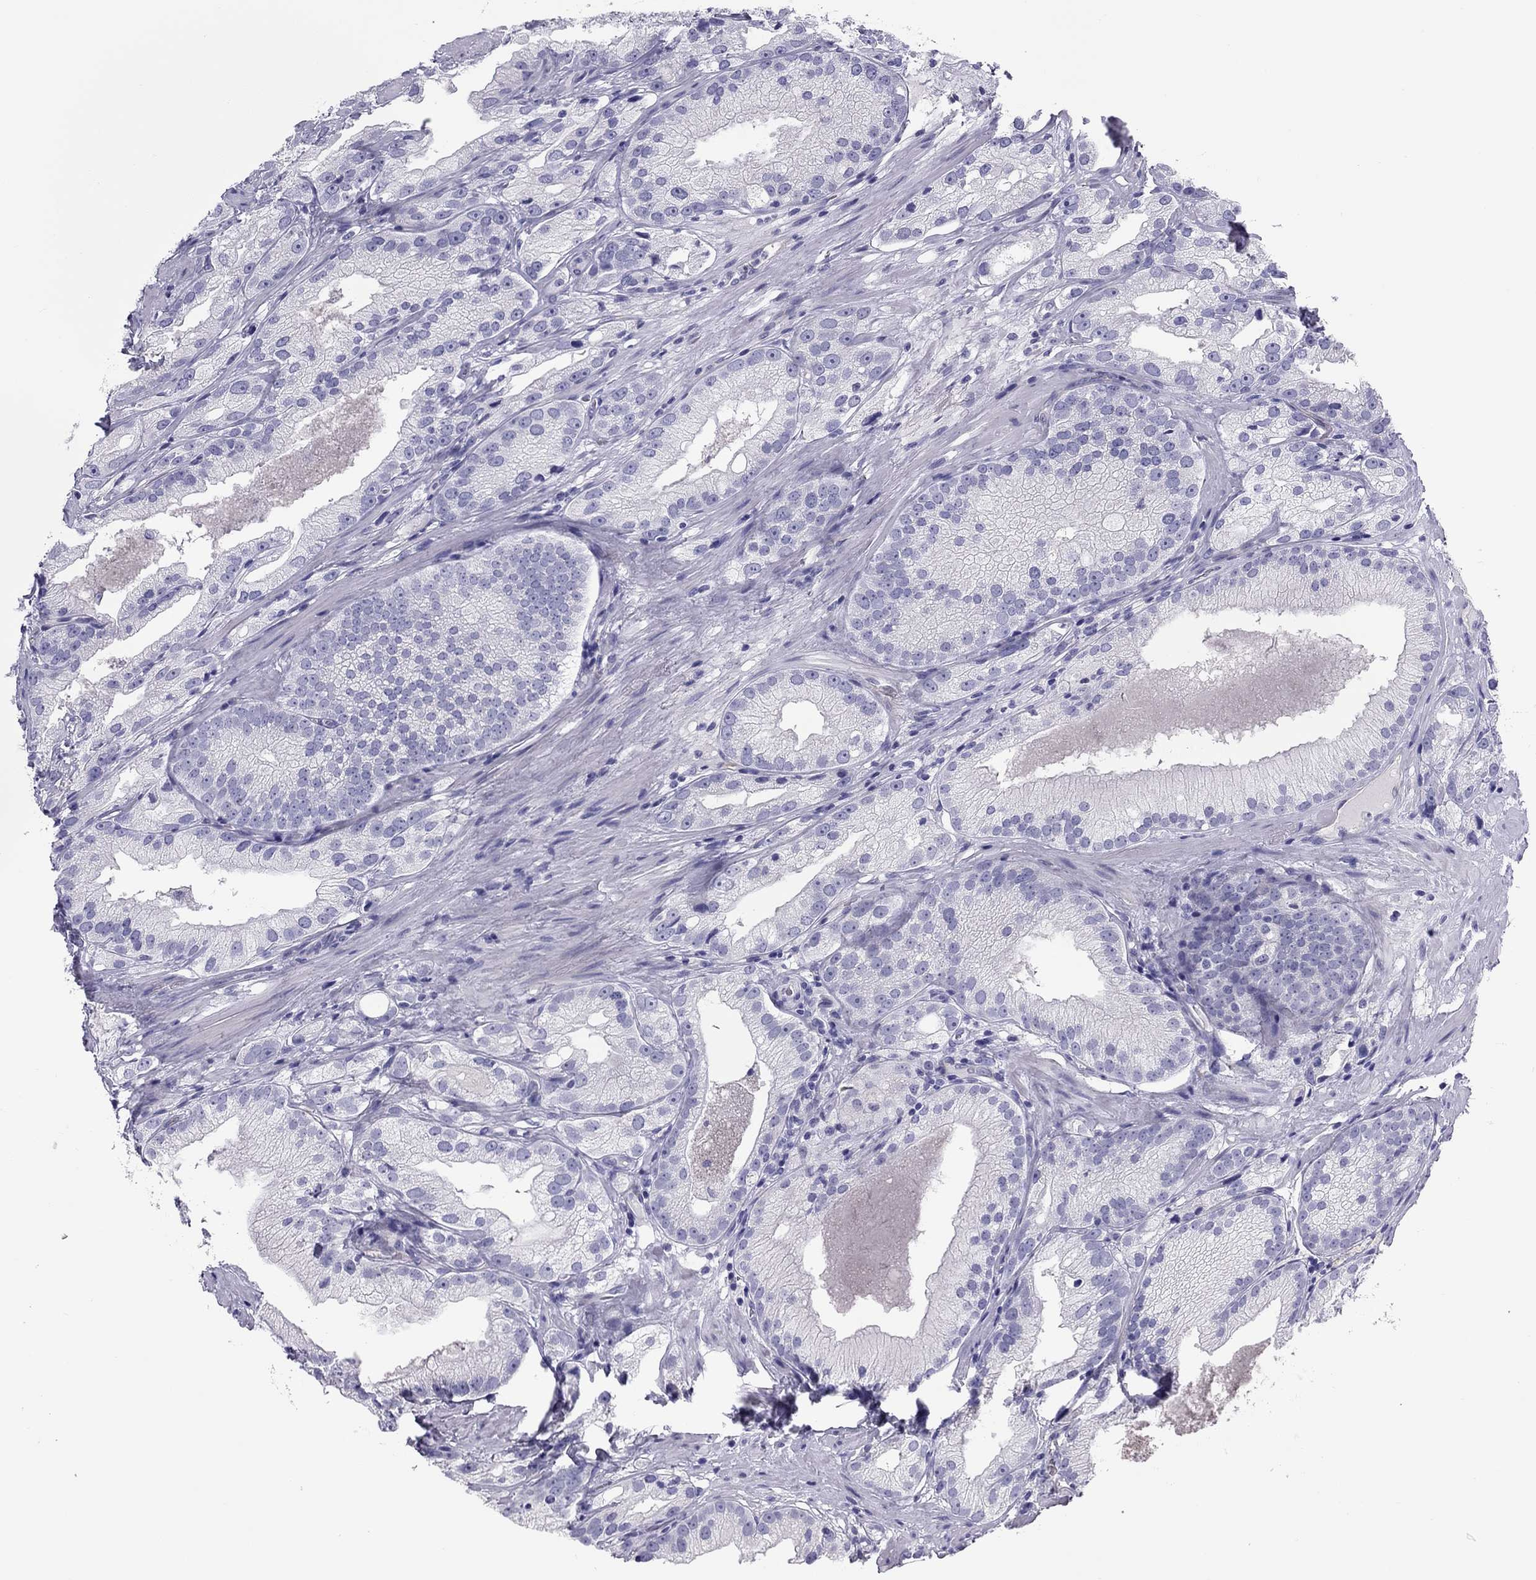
{"staining": {"intensity": "negative", "quantity": "none", "location": "none"}, "tissue": "prostate cancer", "cell_type": "Tumor cells", "image_type": "cancer", "snomed": [{"axis": "morphology", "description": "Adenocarcinoma, High grade"}, {"axis": "topography", "description": "Prostate and seminal vesicle, NOS"}], "caption": "This is an immunohistochemistry (IHC) histopathology image of human adenocarcinoma (high-grade) (prostate). There is no positivity in tumor cells.", "gene": "FSCN3", "patient": {"sex": "male", "age": 62}}